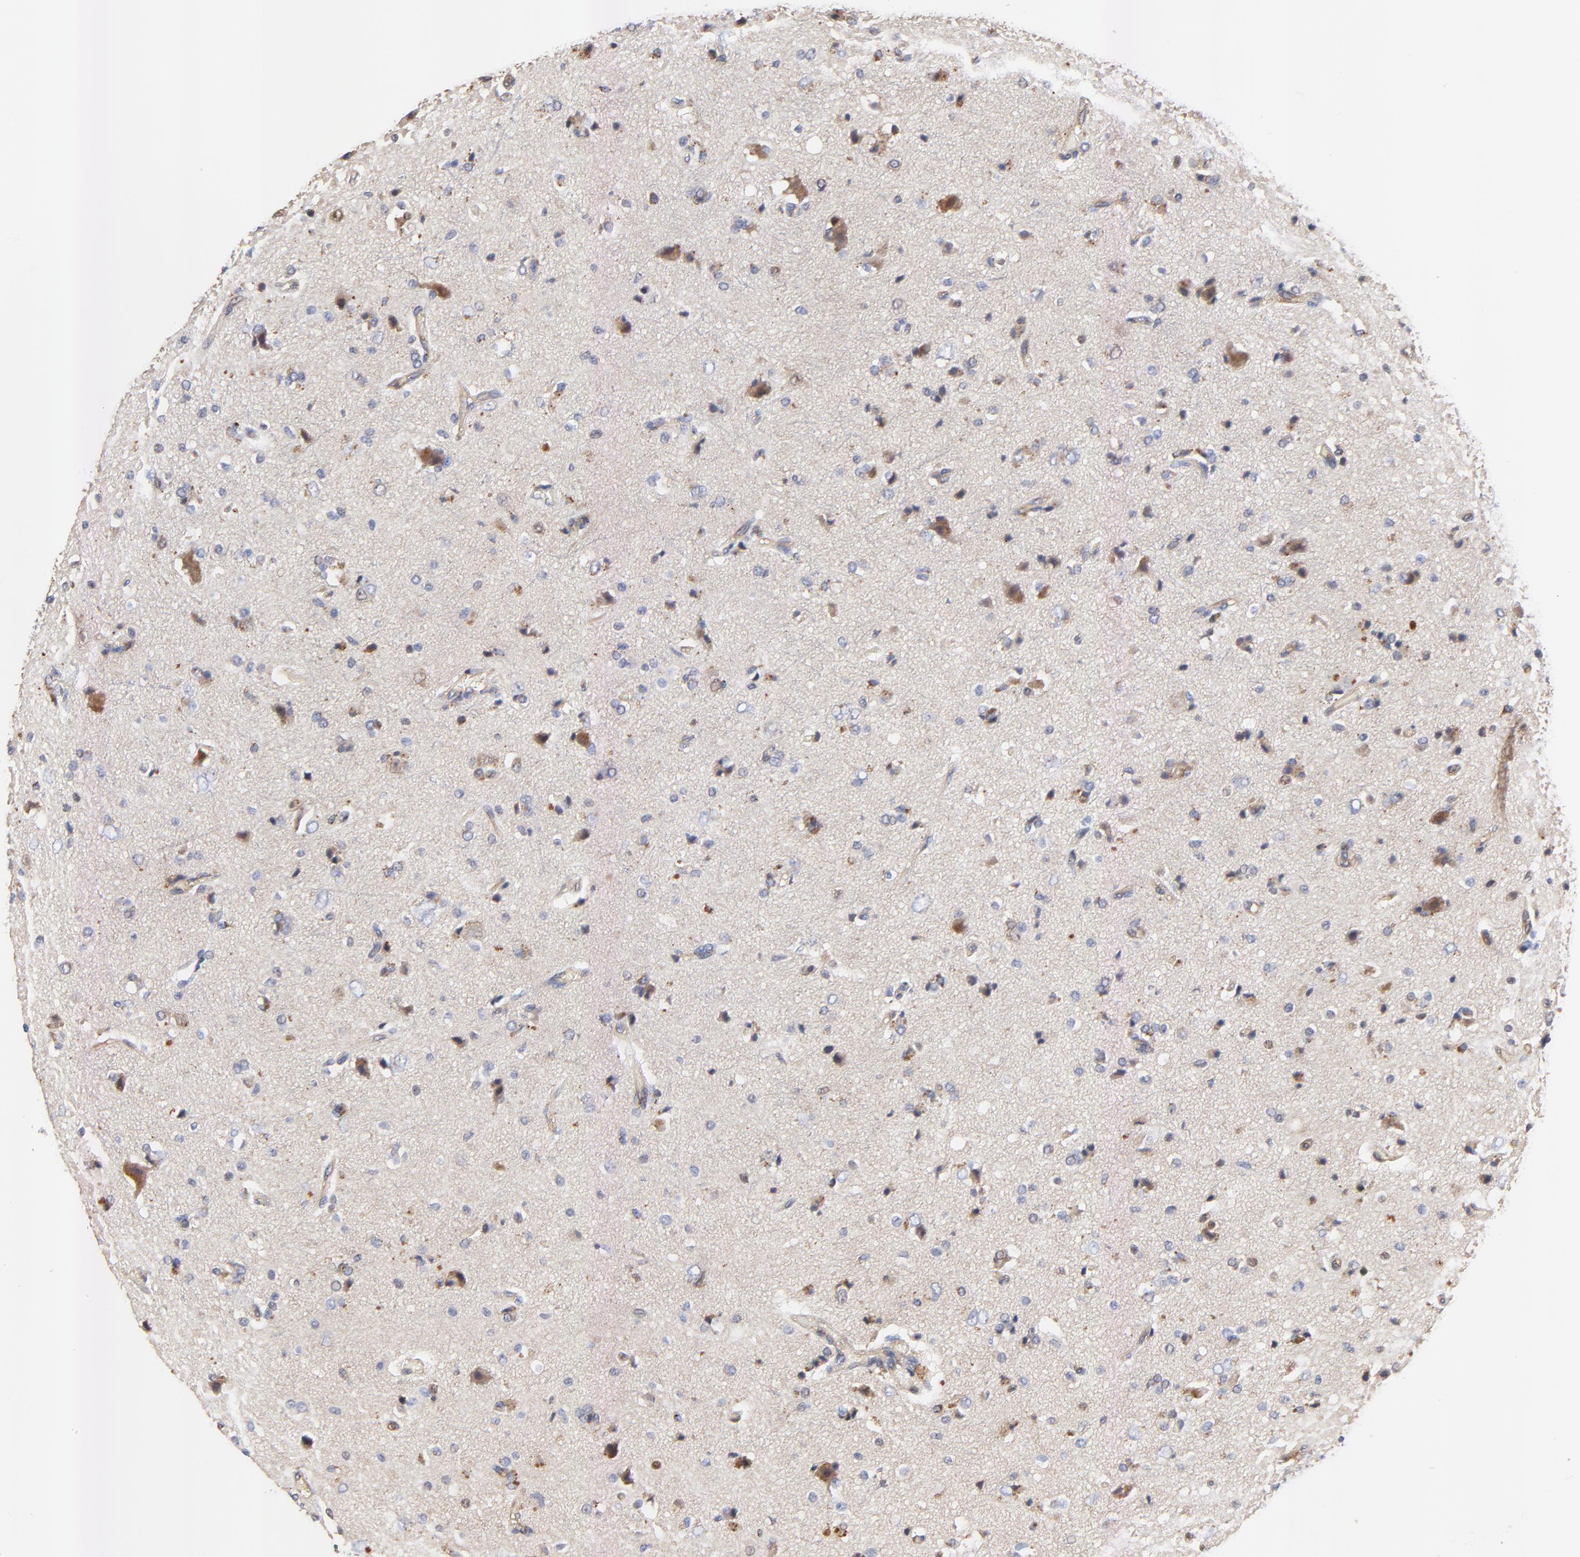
{"staining": {"intensity": "moderate", "quantity": "<25%", "location": "cytoplasmic/membranous"}, "tissue": "glioma", "cell_type": "Tumor cells", "image_type": "cancer", "snomed": [{"axis": "morphology", "description": "Glioma, malignant, High grade"}, {"axis": "topography", "description": "Brain"}], "caption": "Malignant high-grade glioma was stained to show a protein in brown. There is low levels of moderate cytoplasmic/membranous staining in approximately <25% of tumor cells.", "gene": "FBXL2", "patient": {"sex": "male", "age": 47}}